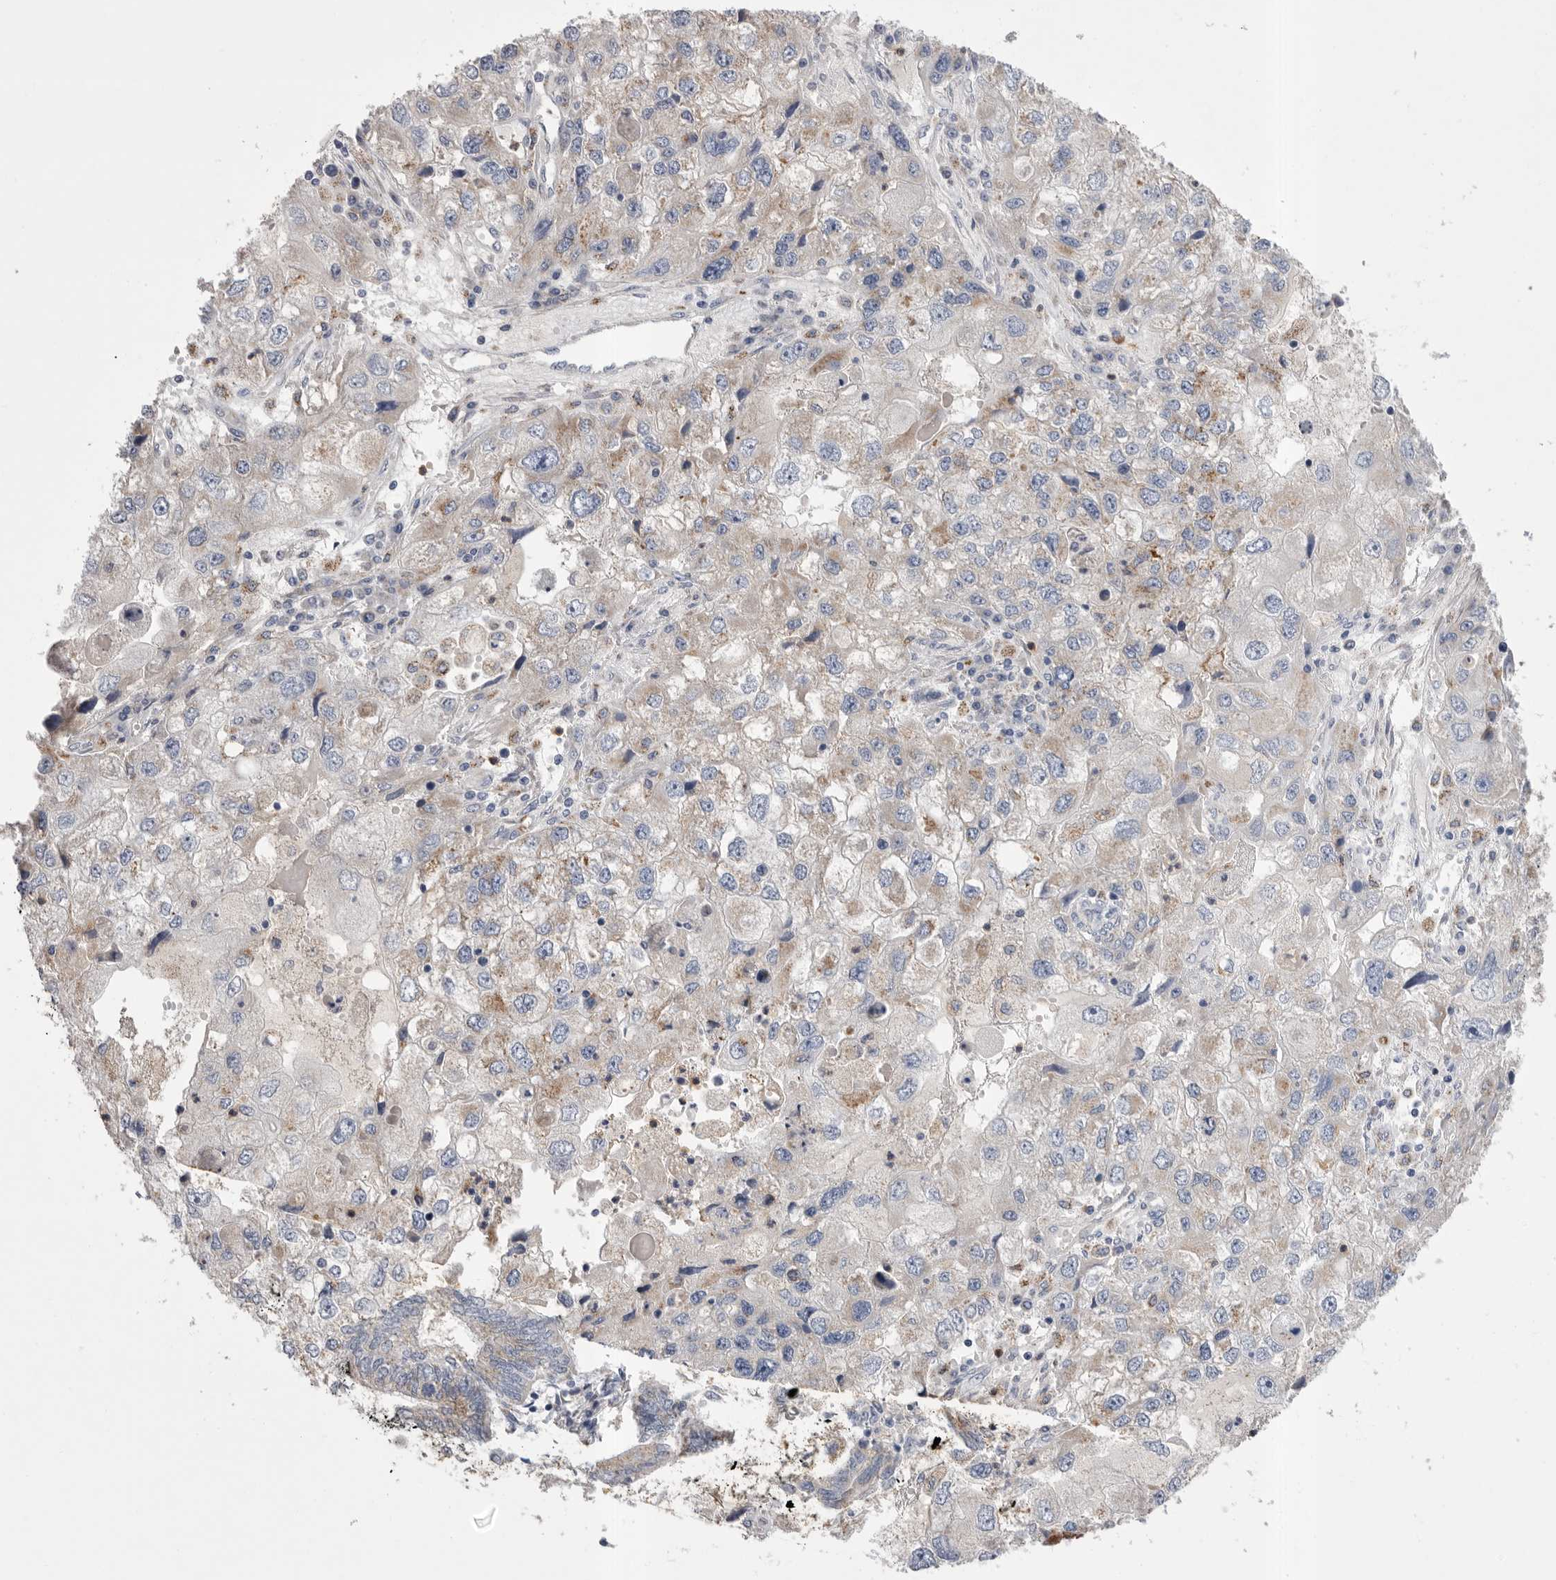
{"staining": {"intensity": "weak", "quantity": "25%-75%", "location": "cytoplasmic/membranous"}, "tissue": "endometrial cancer", "cell_type": "Tumor cells", "image_type": "cancer", "snomed": [{"axis": "morphology", "description": "Adenocarcinoma, NOS"}, {"axis": "topography", "description": "Uterus"}], "caption": "Protein expression analysis of endometrial adenocarcinoma demonstrates weak cytoplasmic/membranous expression in approximately 25%-75% of tumor cells. (Brightfield microscopy of DAB IHC at high magnification).", "gene": "CCDC126", "patient": {"sex": "female", "age": 77}}